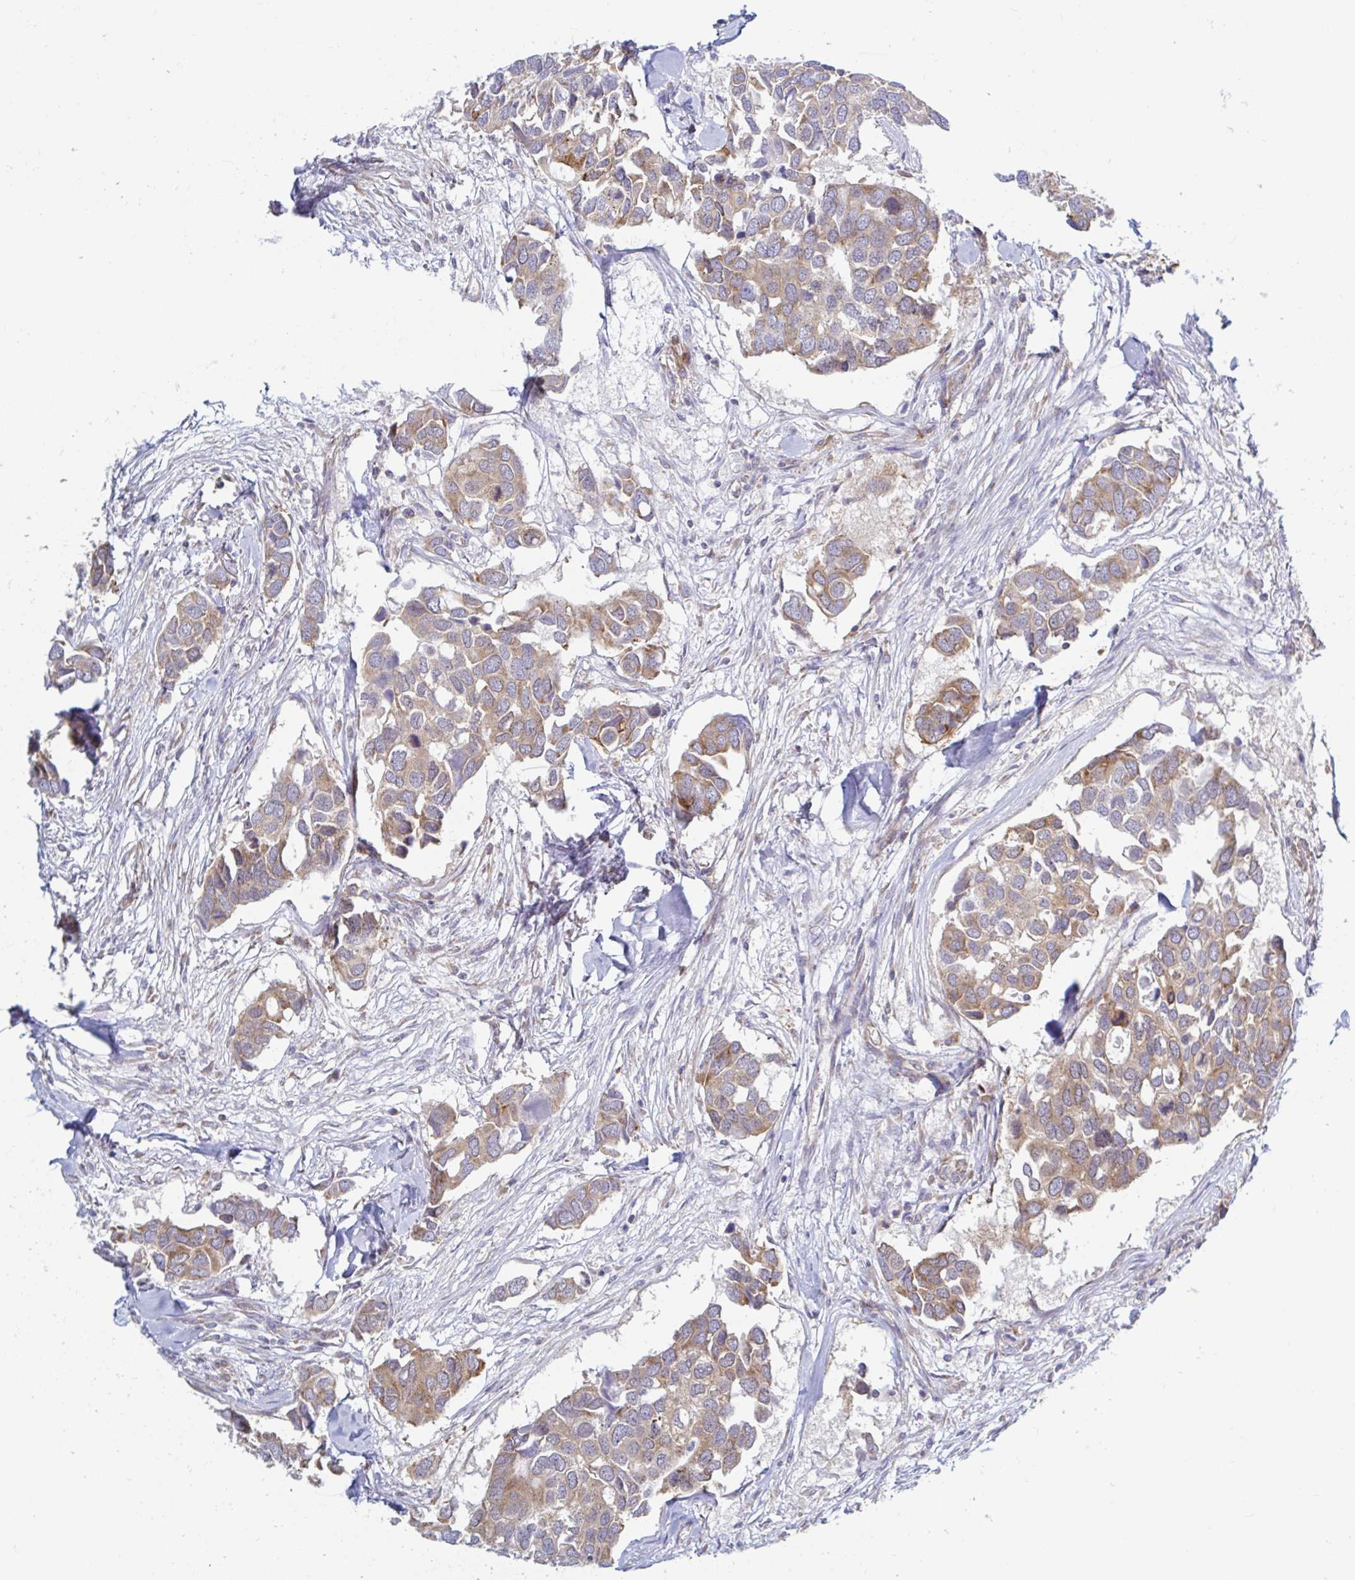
{"staining": {"intensity": "weak", "quantity": ">75%", "location": "cytoplasmic/membranous"}, "tissue": "breast cancer", "cell_type": "Tumor cells", "image_type": "cancer", "snomed": [{"axis": "morphology", "description": "Duct carcinoma"}, {"axis": "topography", "description": "Breast"}], "caption": "Brown immunohistochemical staining in human breast intraductal carcinoma displays weak cytoplasmic/membranous positivity in approximately >75% of tumor cells. Nuclei are stained in blue.", "gene": "LARP1", "patient": {"sex": "female", "age": 83}}